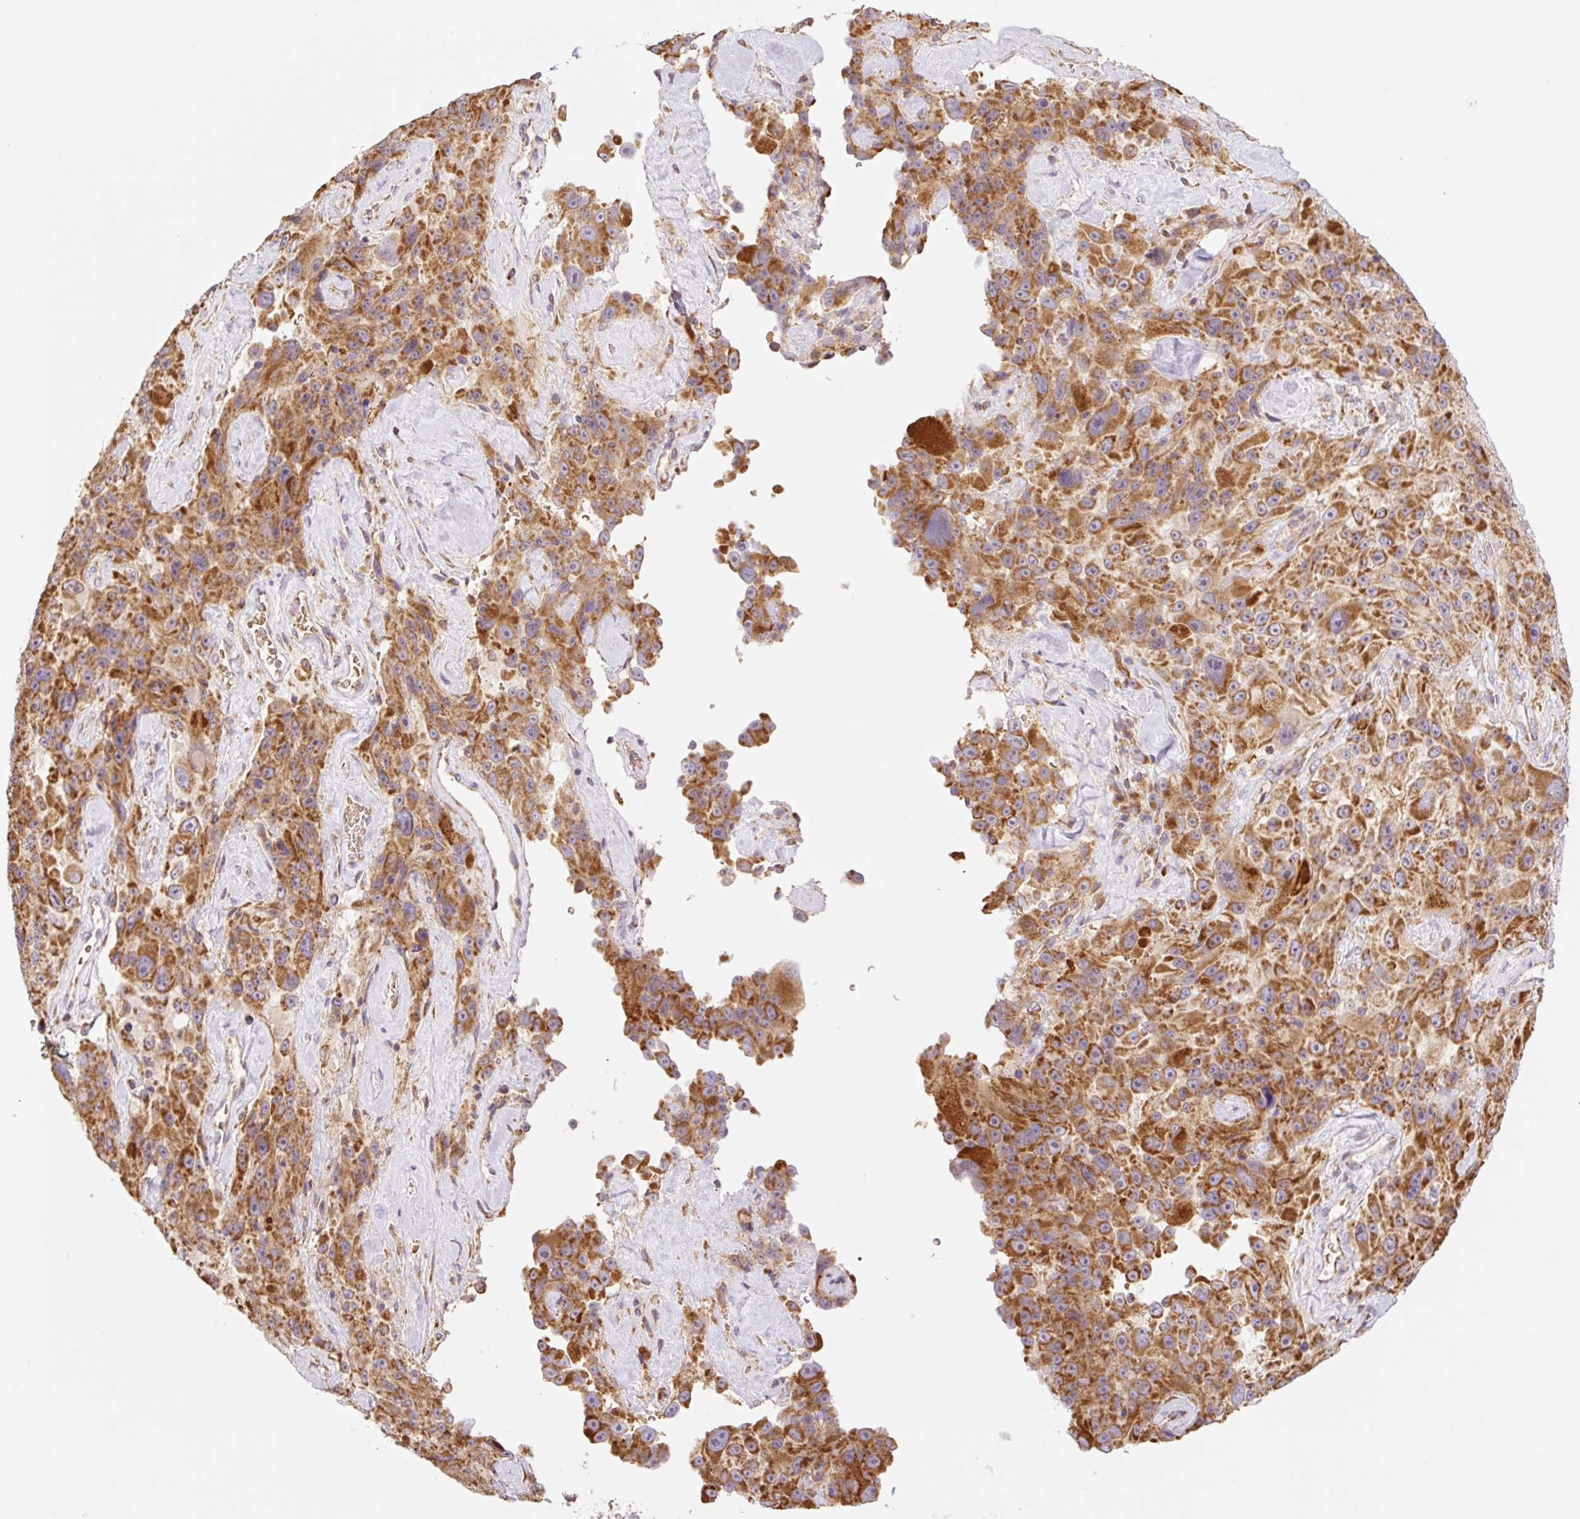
{"staining": {"intensity": "strong", "quantity": ">75%", "location": "cytoplasmic/membranous"}, "tissue": "melanoma", "cell_type": "Tumor cells", "image_type": "cancer", "snomed": [{"axis": "morphology", "description": "Malignant melanoma, Metastatic site"}, {"axis": "topography", "description": "Lymph node"}], "caption": "Immunohistochemical staining of malignant melanoma (metastatic site) shows high levels of strong cytoplasmic/membranous protein positivity in approximately >75% of tumor cells.", "gene": "GOSR2", "patient": {"sex": "male", "age": 62}}